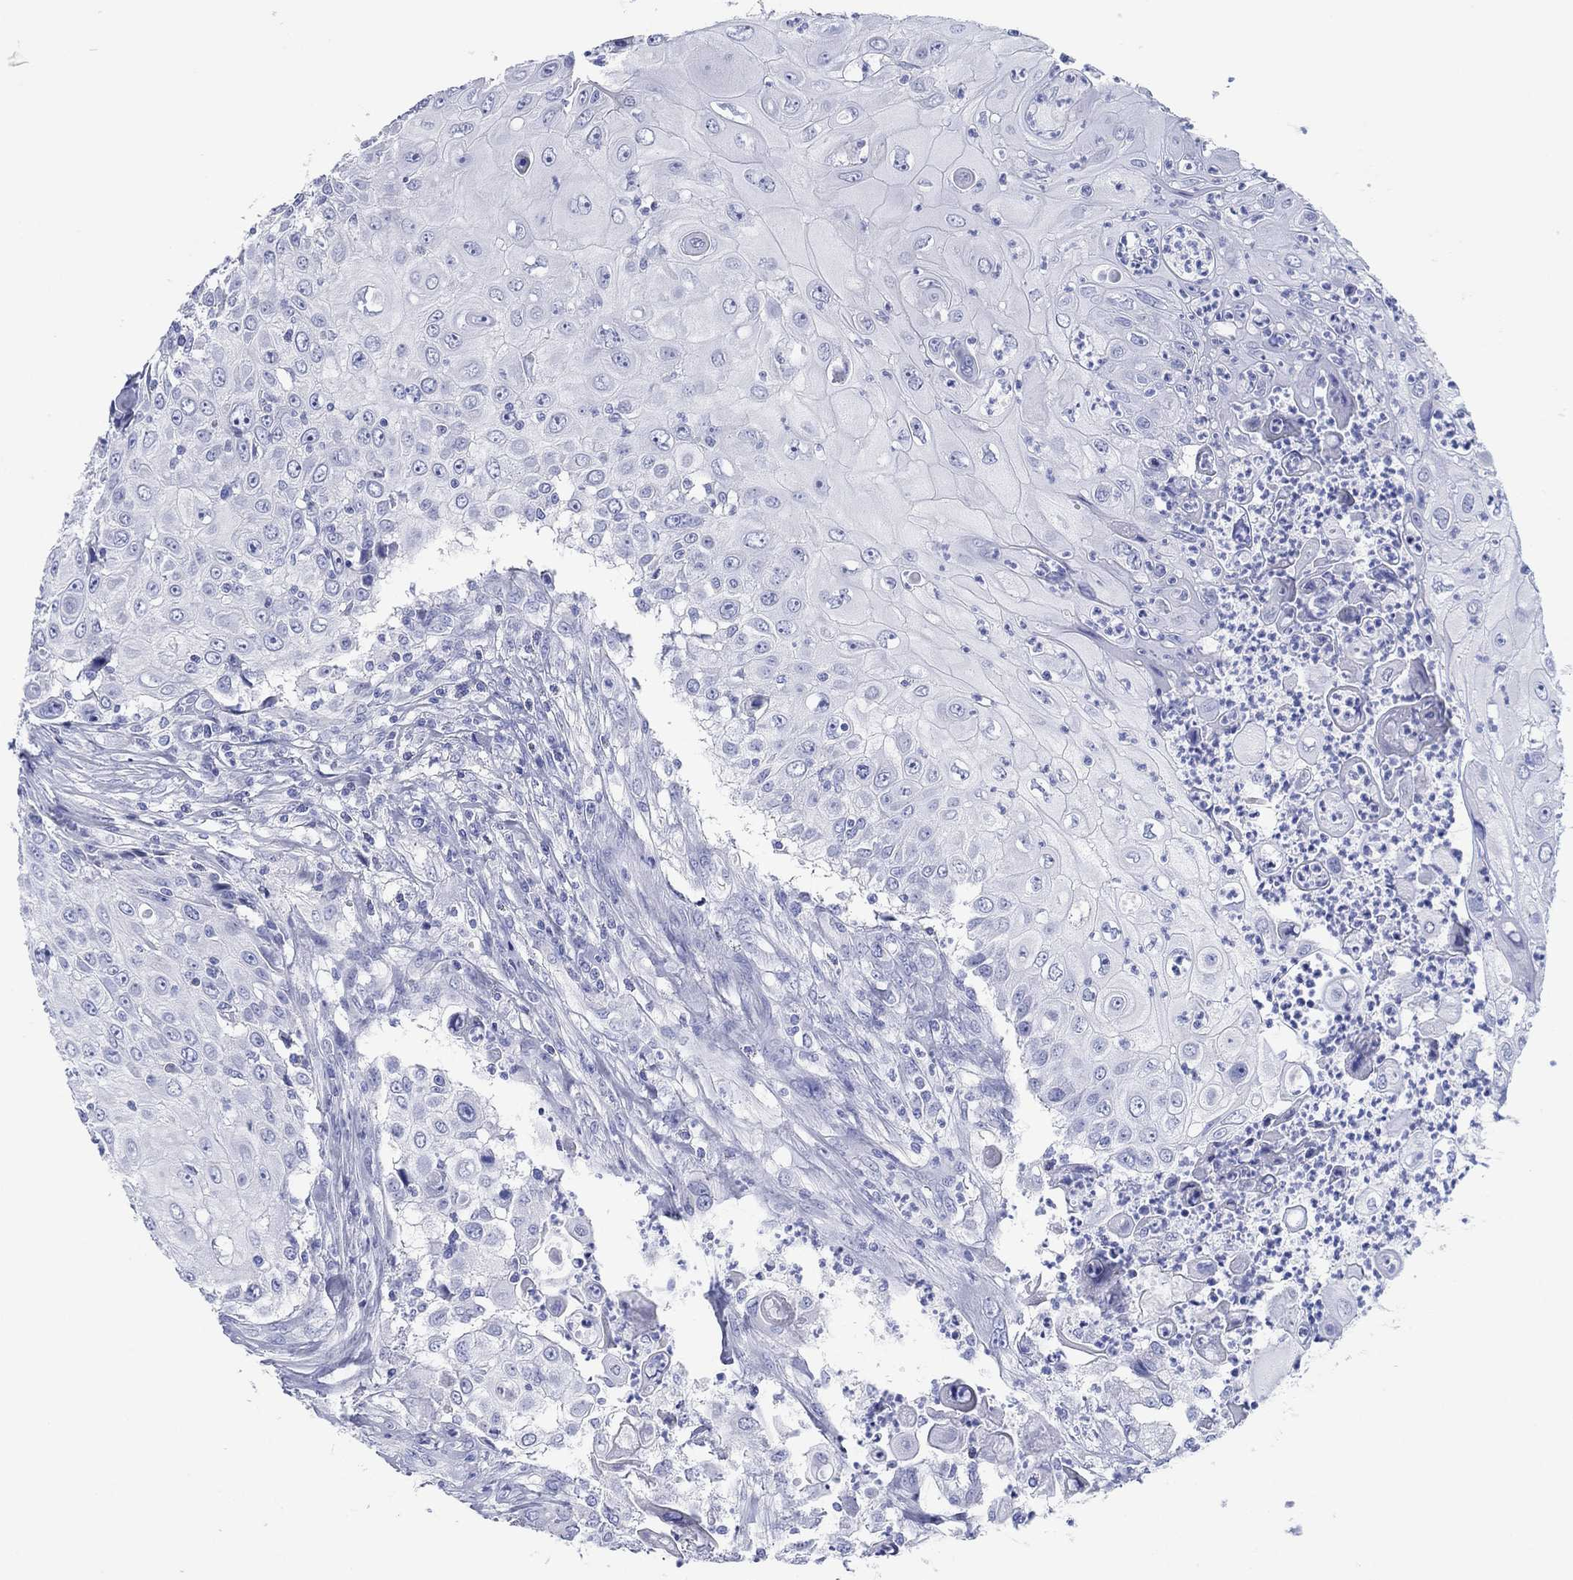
{"staining": {"intensity": "negative", "quantity": "none", "location": "none"}, "tissue": "urothelial cancer", "cell_type": "Tumor cells", "image_type": "cancer", "snomed": [{"axis": "morphology", "description": "Urothelial carcinoma, High grade"}, {"axis": "topography", "description": "Urinary bladder"}], "caption": "Immunohistochemical staining of human urothelial cancer demonstrates no significant expression in tumor cells.", "gene": "HCRT", "patient": {"sex": "female", "age": 79}}